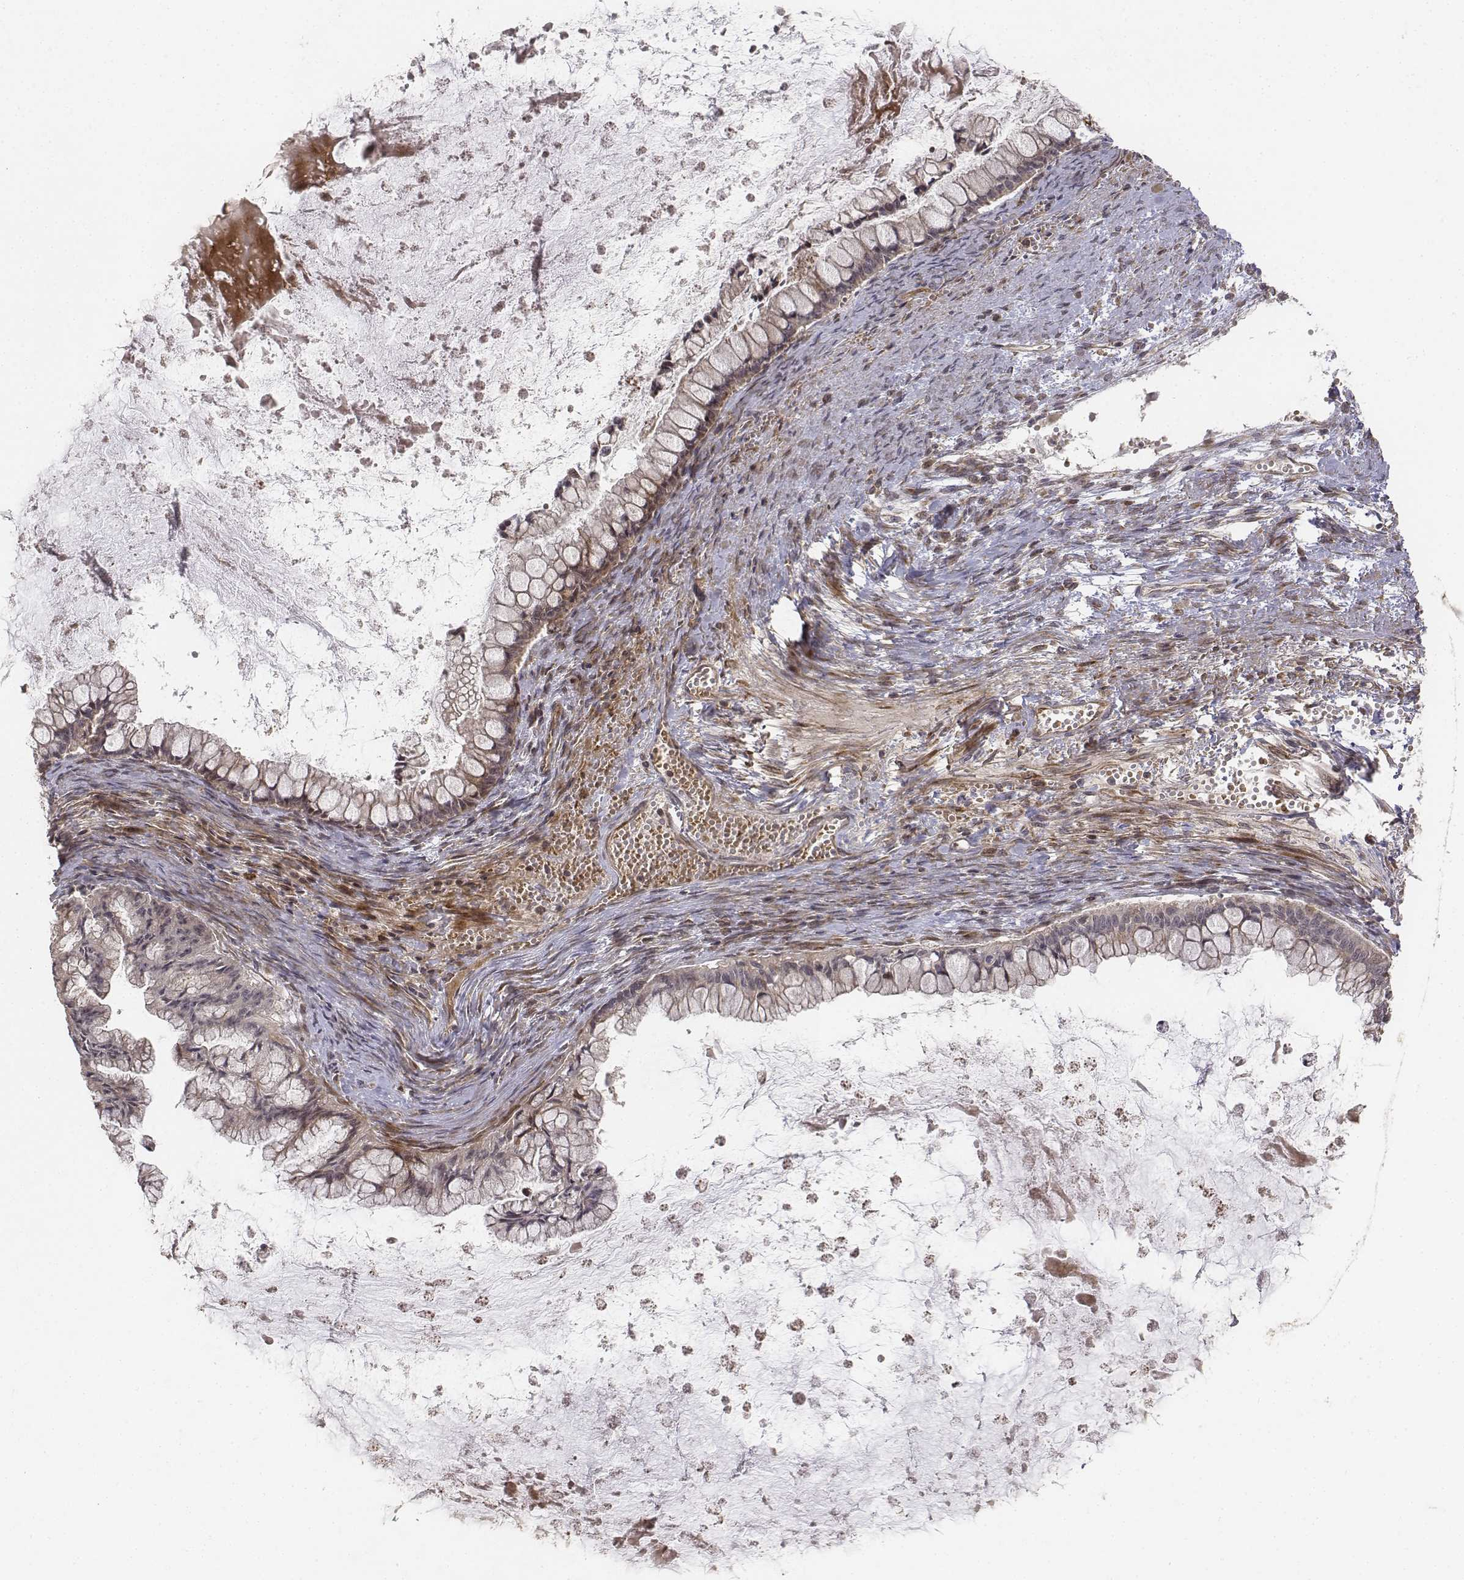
{"staining": {"intensity": "moderate", "quantity": "<25%", "location": "cytoplasmic/membranous"}, "tissue": "ovarian cancer", "cell_type": "Tumor cells", "image_type": "cancer", "snomed": [{"axis": "morphology", "description": "Cystadenocarcinoma, mucinous, NOS"}, {"axis": "topography", "description": "Ovary"}], "caption": "Human ovarian mucinous cystadenocarcinoma stained with a brown dye displays moderate cytoplasmic/membranous positive positivity in about <25% of tumor cells.", "gene": "FBXO21", "patient": {"sex": "female", "age": 67}}